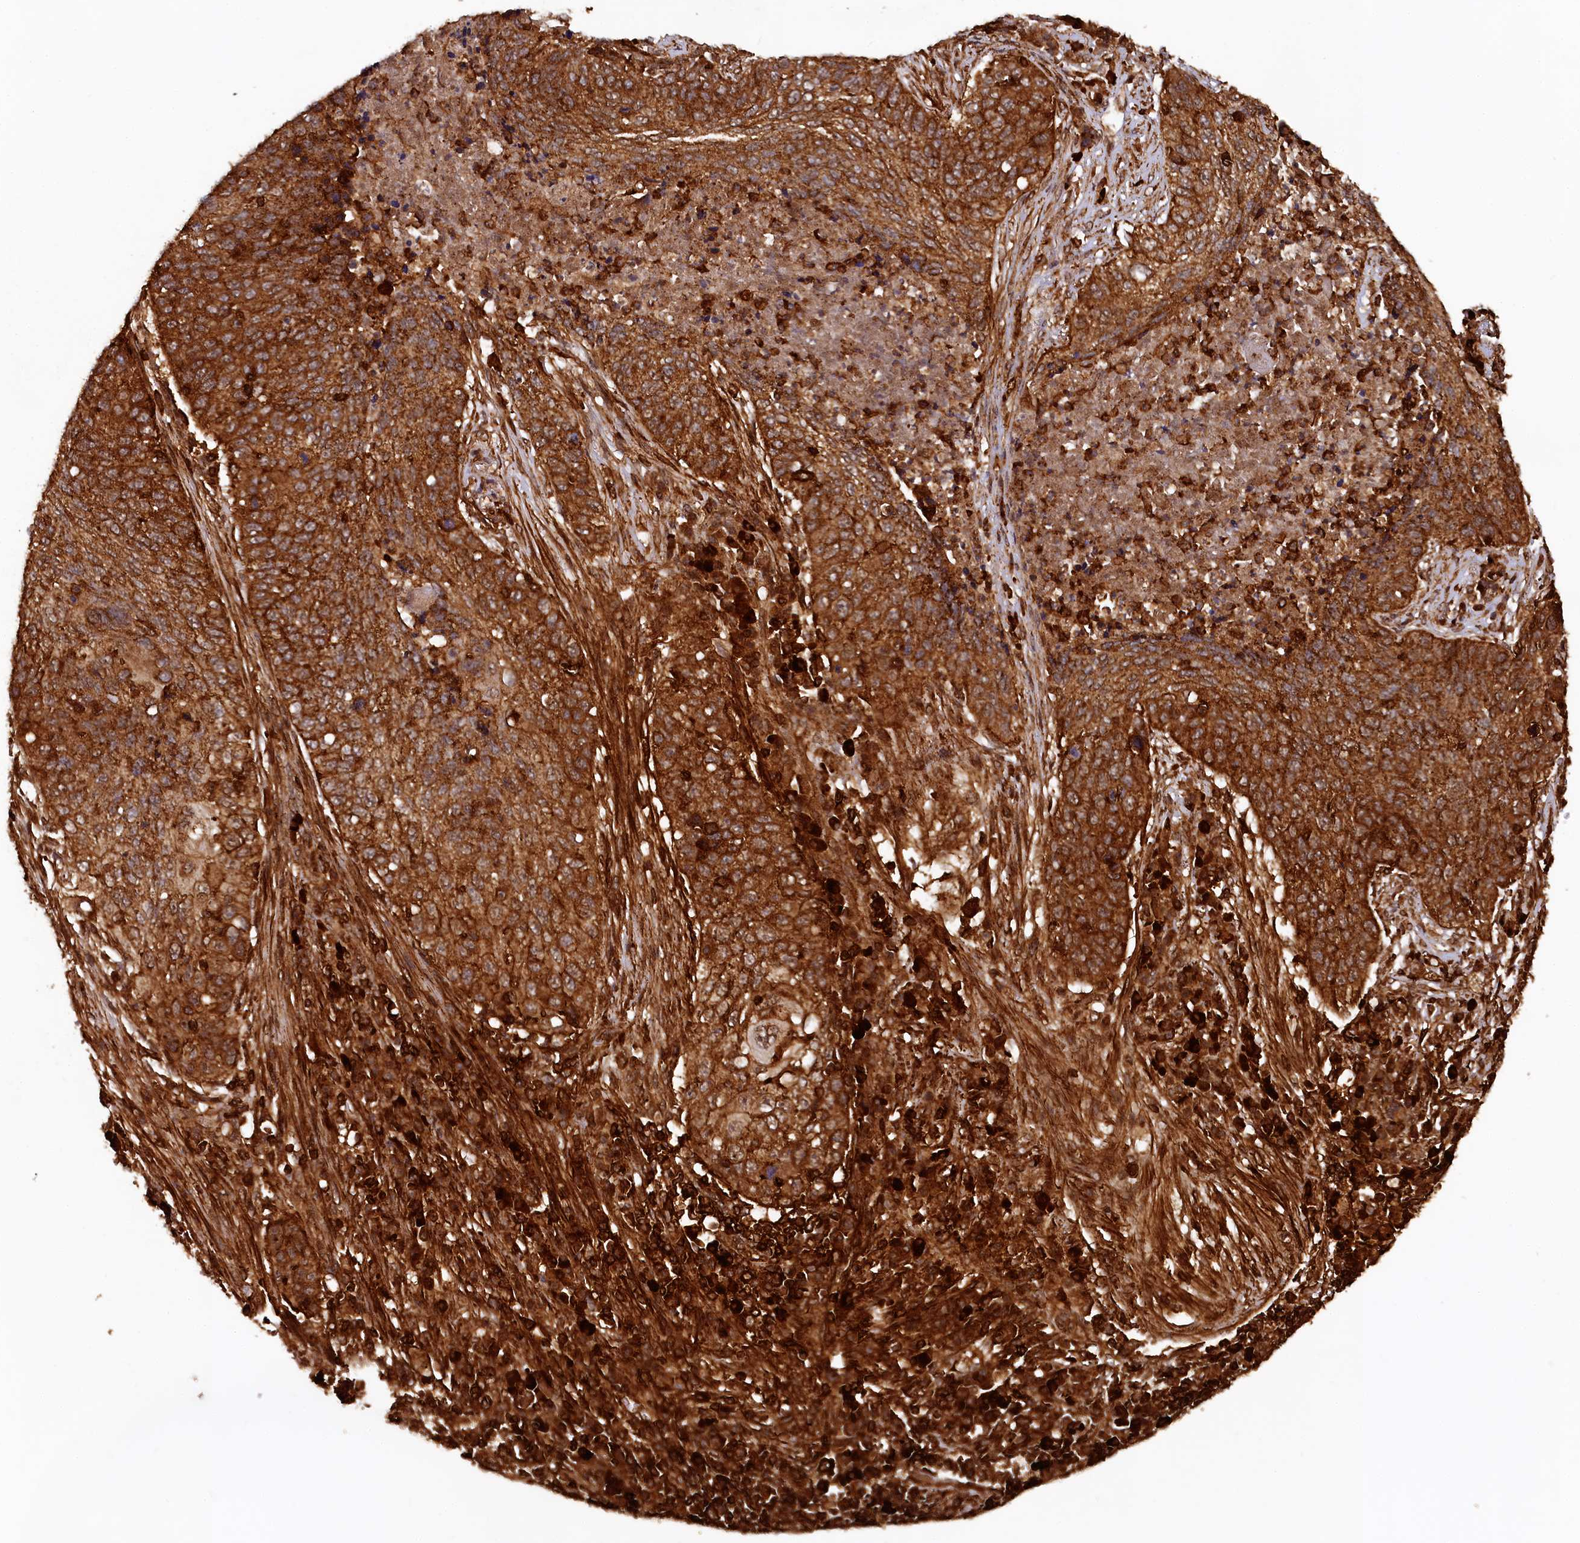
{"staining": {"intensity": "strong", "quantity": ">75%", "location": "cytoplasmic/membranous"}, "tissue": "lung cancer", "cell_type": "Tumor cells", "image_type": "cancer", "snomed": [{"axis": "morphology", "description": "Squamous cell carcinoma, NOS"}, {"axis": "topography", "description": "Lung"}], "caption": "The immunohistochemical stain shows strong cytoplasmic/membranous expression in tumor cells of lung cancer (squamous cell carcinoma) tissue.", "gene": "STUB1", "patient": {"sex": "female", "age": 63}}